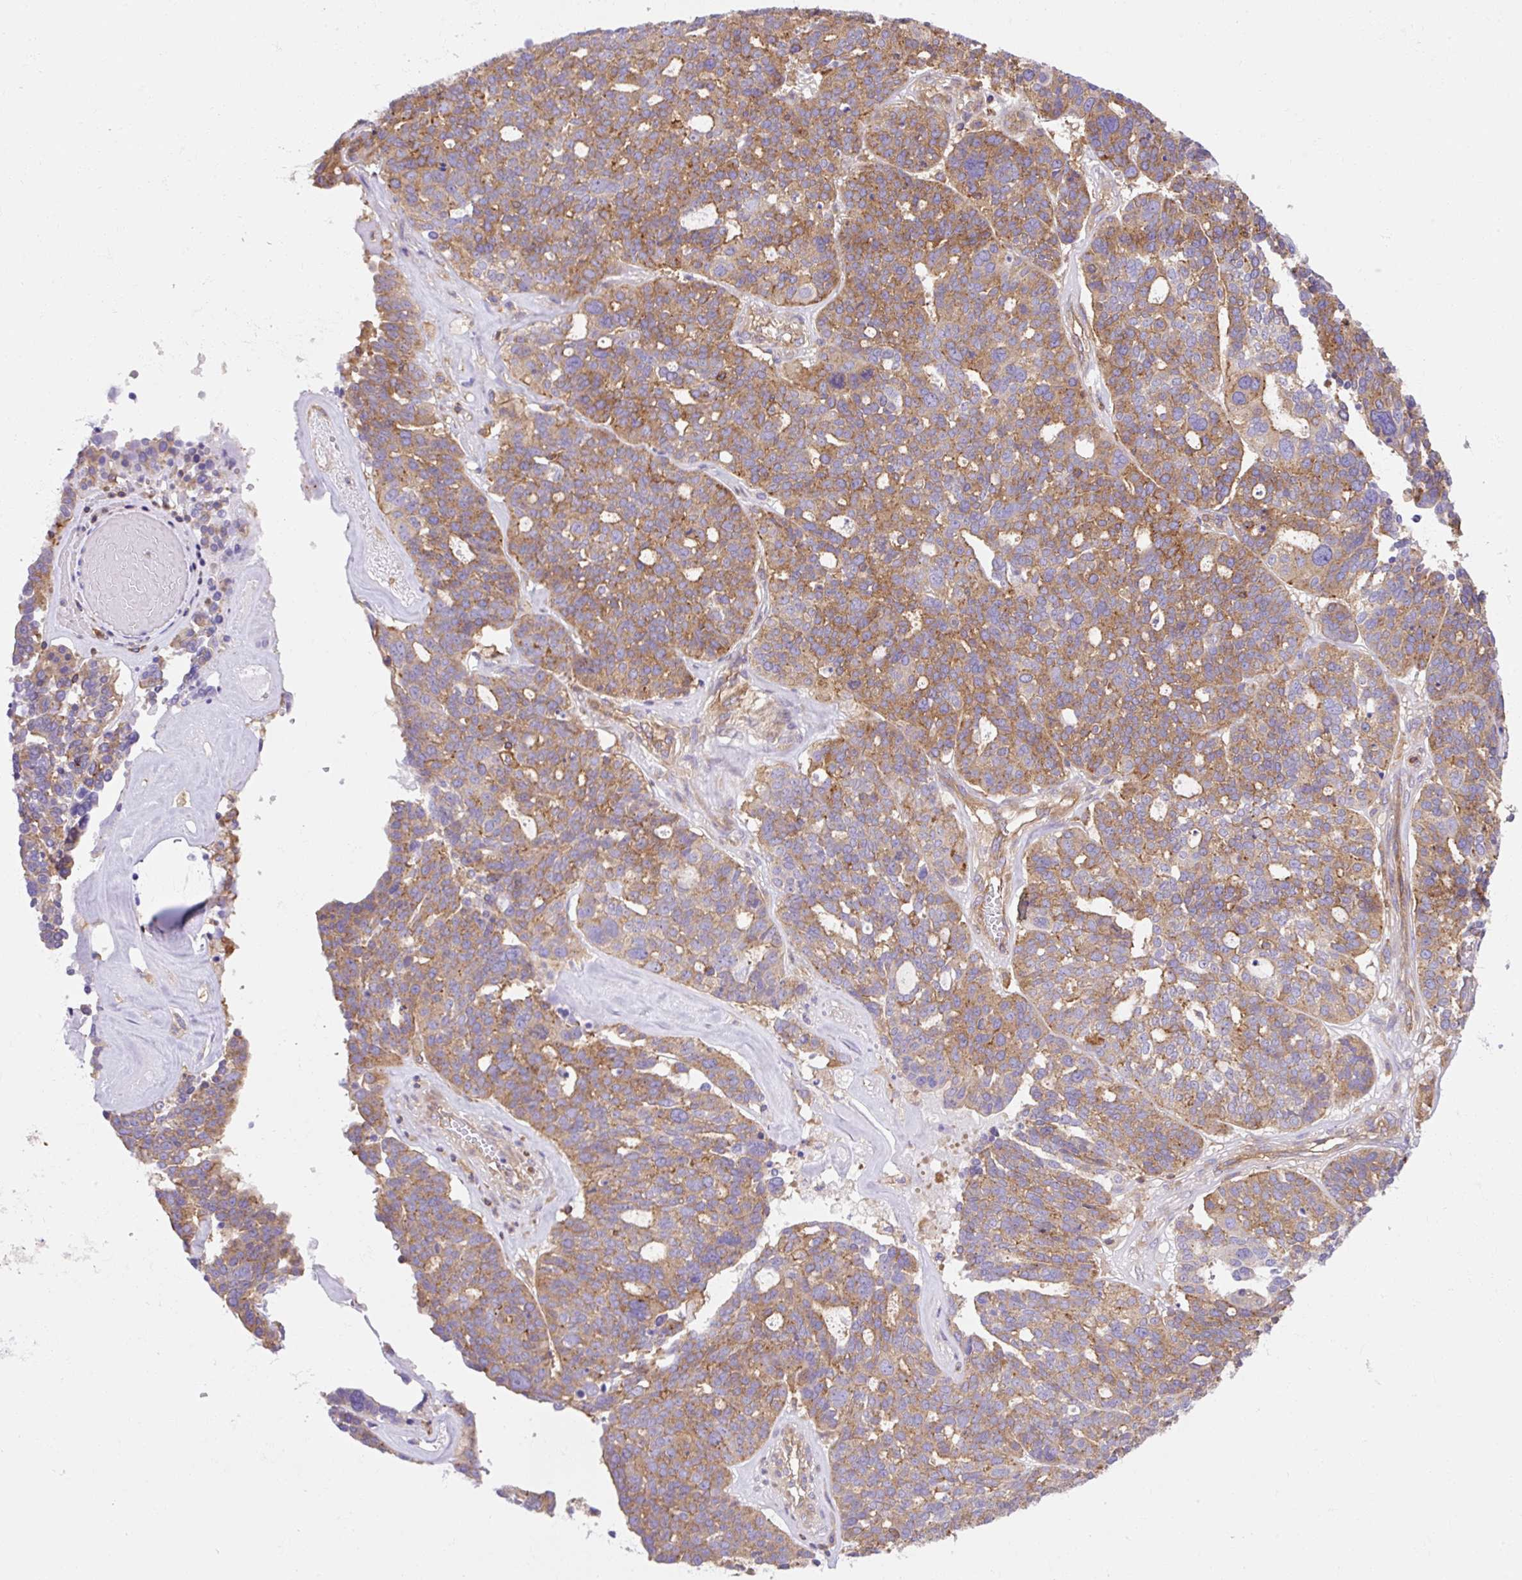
{"staining": {"intensity": "moderate", "quantity": ">75%", "location": "cytoplasmic/membranous"}, "tissue": "ovarian cancer", "cell_type": "Tumor cells", "image_type": "cancer", "snomed": [{"axis": "morphology", "description": "Cystadenocarcinoma, serous, NOS"}, {"axis": "topography", "description": "Ovary"}], "caption": "Immunohistochemistry of human serous cystadenocarcinoma (ovarian) demonstrates medium levels of moderate cytoplasmic/membranous expression in approximately >75% of tumor cells.", "gene": "DNM2", "patient": {"sex": "female", "age": 59}}